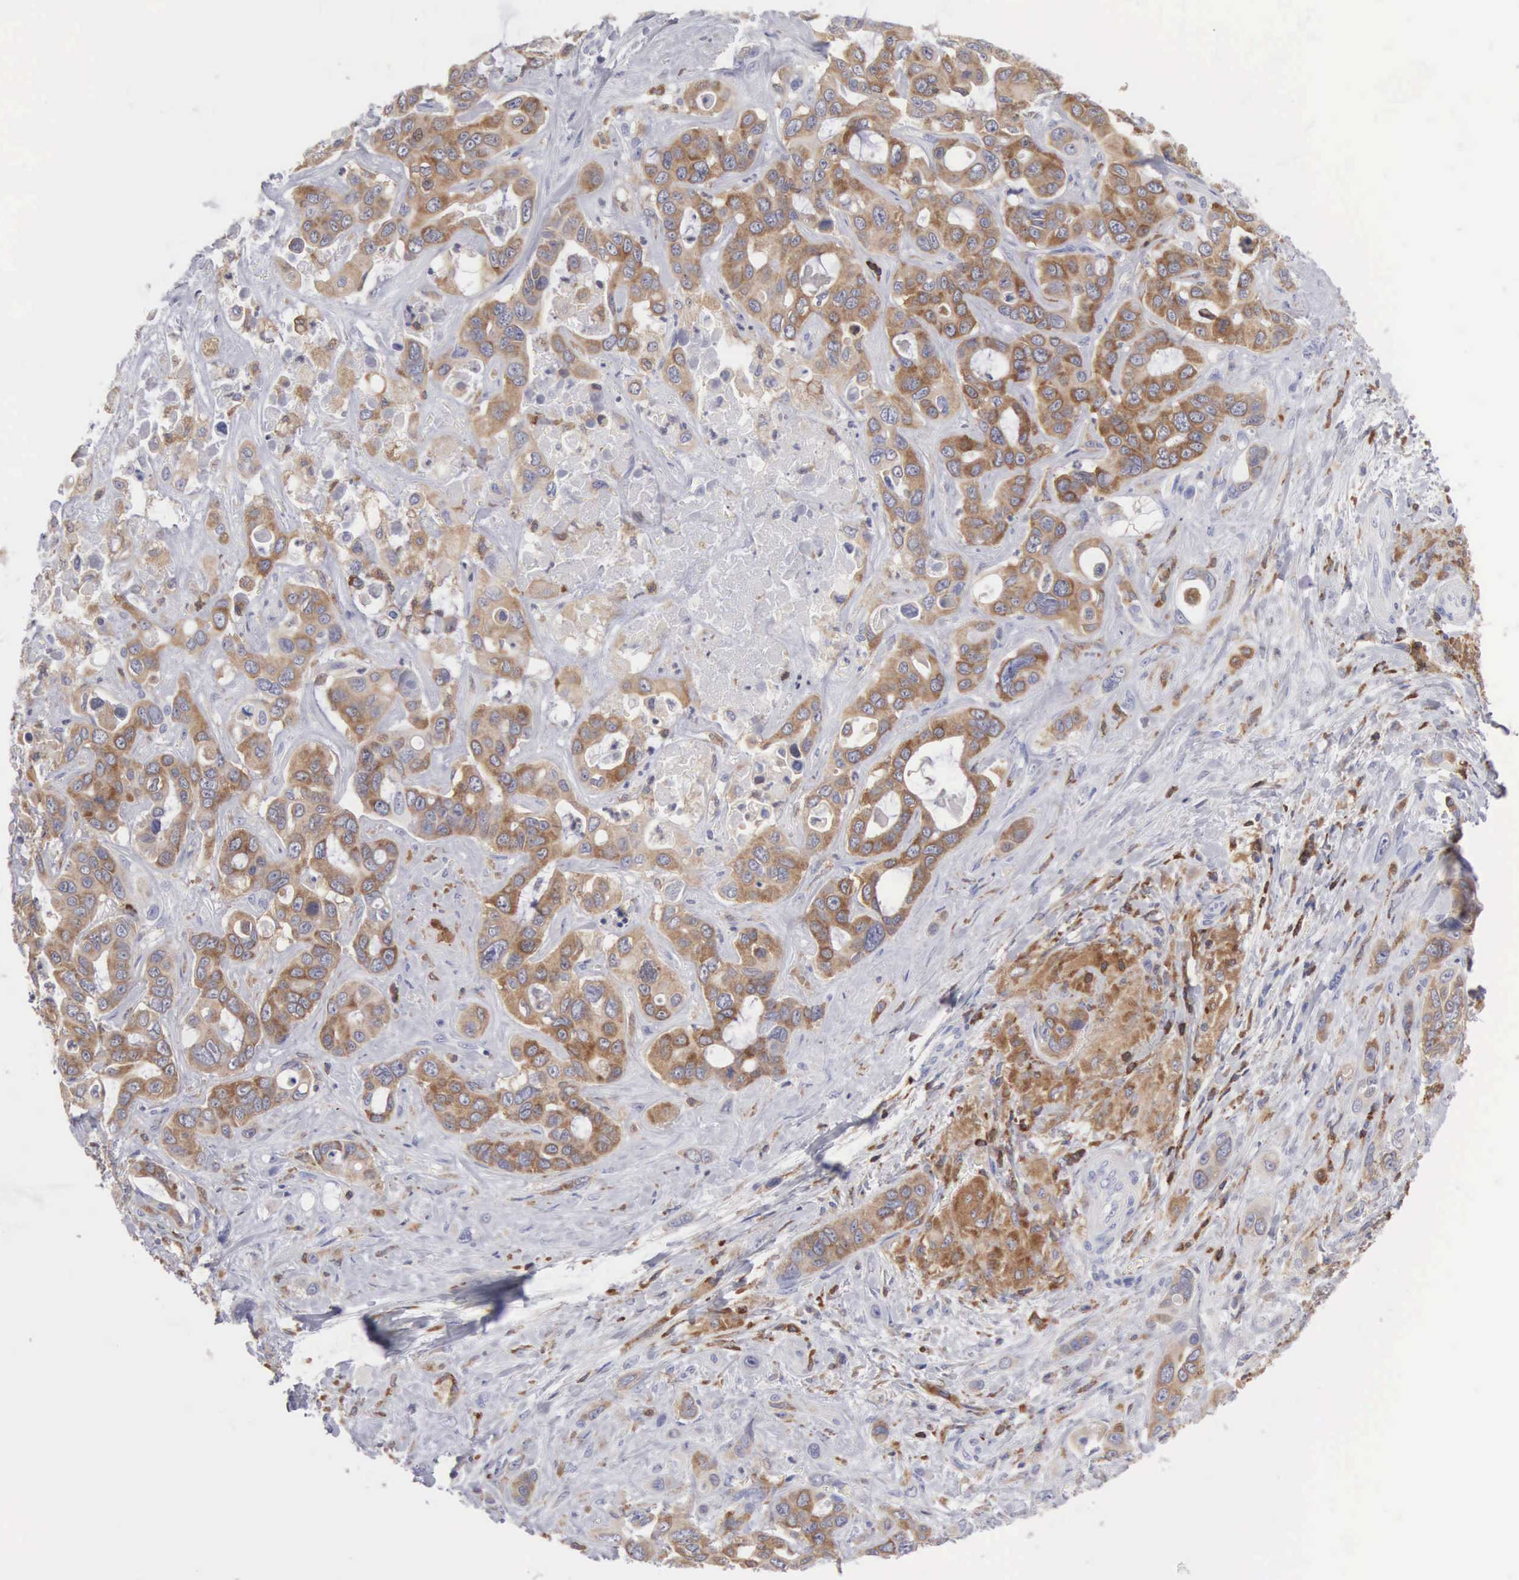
{"staining": {"intensity": "moderate", "quantity": ">75%", "location": "cytoplasmic/membranous"}, "tissue": "liver cancer", "cell_type": "Tumor cells", "image_type": "cancer", "snomed": [{"axis": "morphology", "description": "Cholangiocarcinoma"}, {"axis": "topography", "description": "Liver"}], "caption": "A medium amount of moderate cytoplasmic/membranous positivity is seen in about >75% of tumor cells in liver cancer tissue.", "gene": "SH3BP1", "patient": {"sex": "female", "age": 79}}